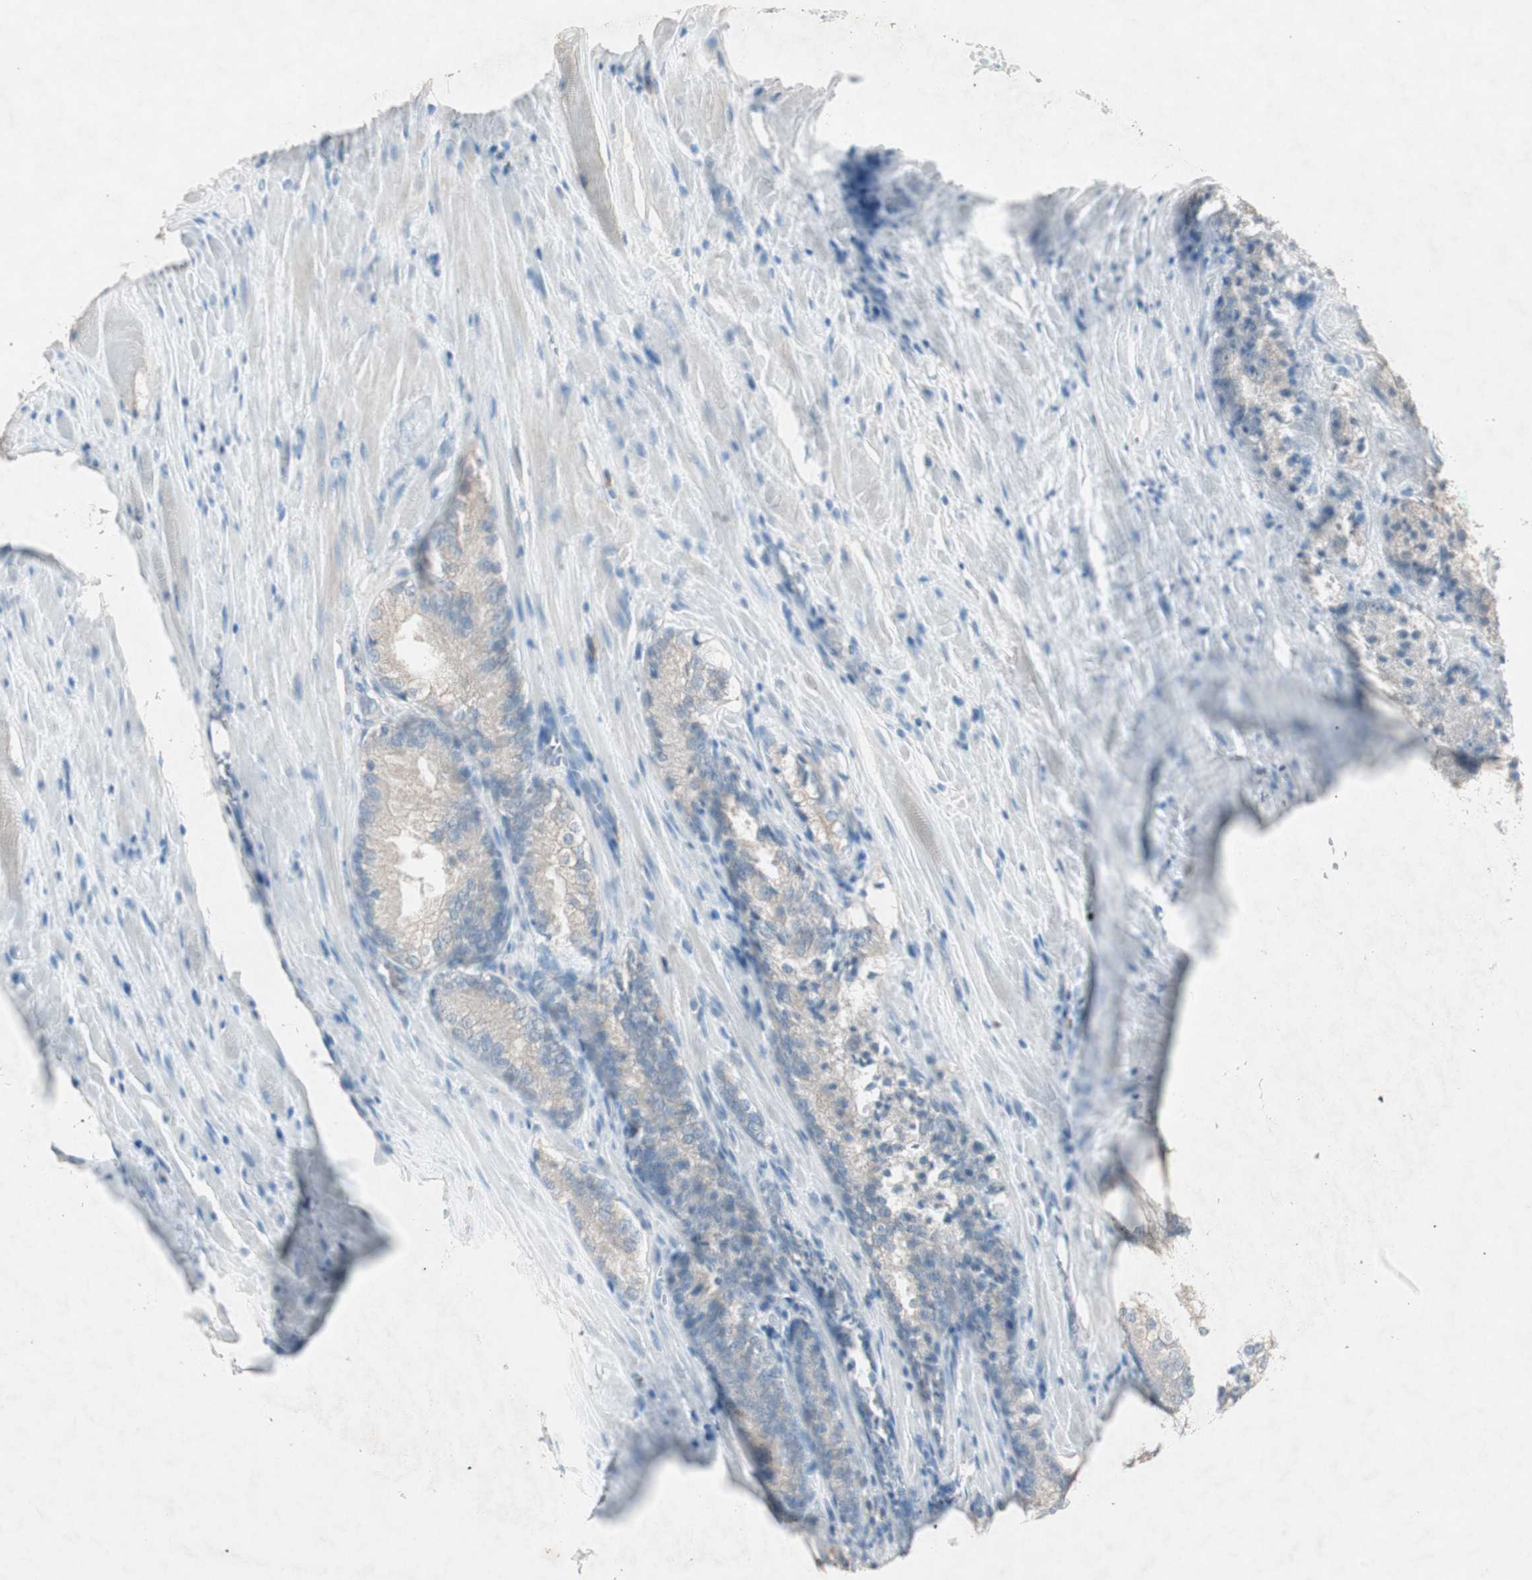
{"staining": {"intensity": "weak", "quantity": "25%-75%", "location": "cytoplasmic/membranous"}, "tissue": "prostate cancer", "cell_type": "Tumor cells", "image_type": "cancer", "snomed": [{"axis": "morphology", "description": "Adenocarcinoma, Low grade"}, {"axis": "topography", "description": "Prostate"}], "caption": "Prostate adenocarcinoma (low-grade) stained for a protein (brown) demonstrates weak cytoplasmic/membranous positive expression in about 25%-75% of tumor cells.", "gene": "KHK", "patient": {"sex": "male", "age": 64}}